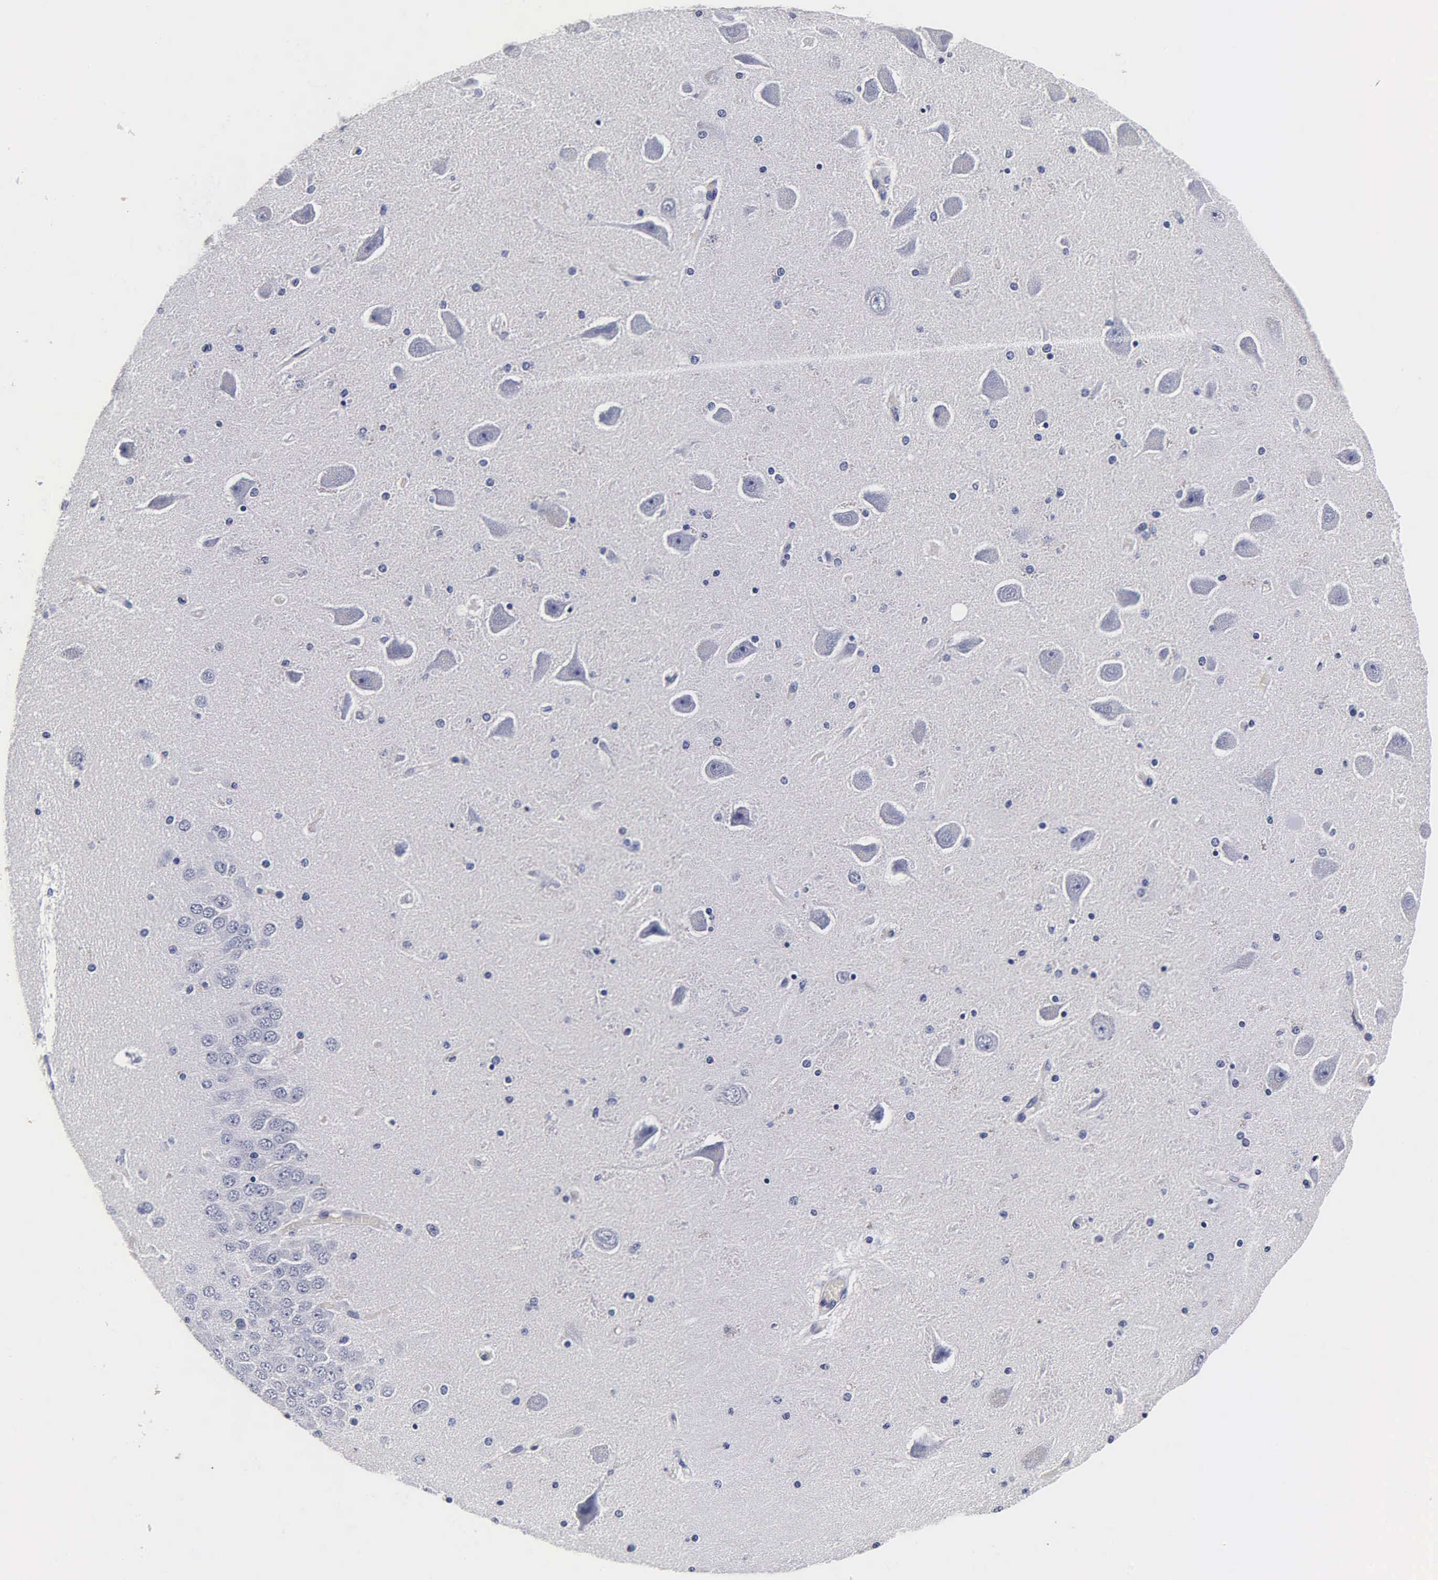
{"staining": {"intensity": "negative", "quantity": "none", "location": "none"}, "tissue": "hippocampus", "cell_type": "Glial cells", "image_type": "normal", "snomed": [{"axis": "morphology", "description": "Normal tissue, NOS"}, {"axis": "topography", "description": "Hippocampus"}], "caption": "This is an IHC image of unremarkable human hippocampus. There is no positivity in glial cells.", "gene": "TG", "patient": {"sex": "female", "age": 54}}